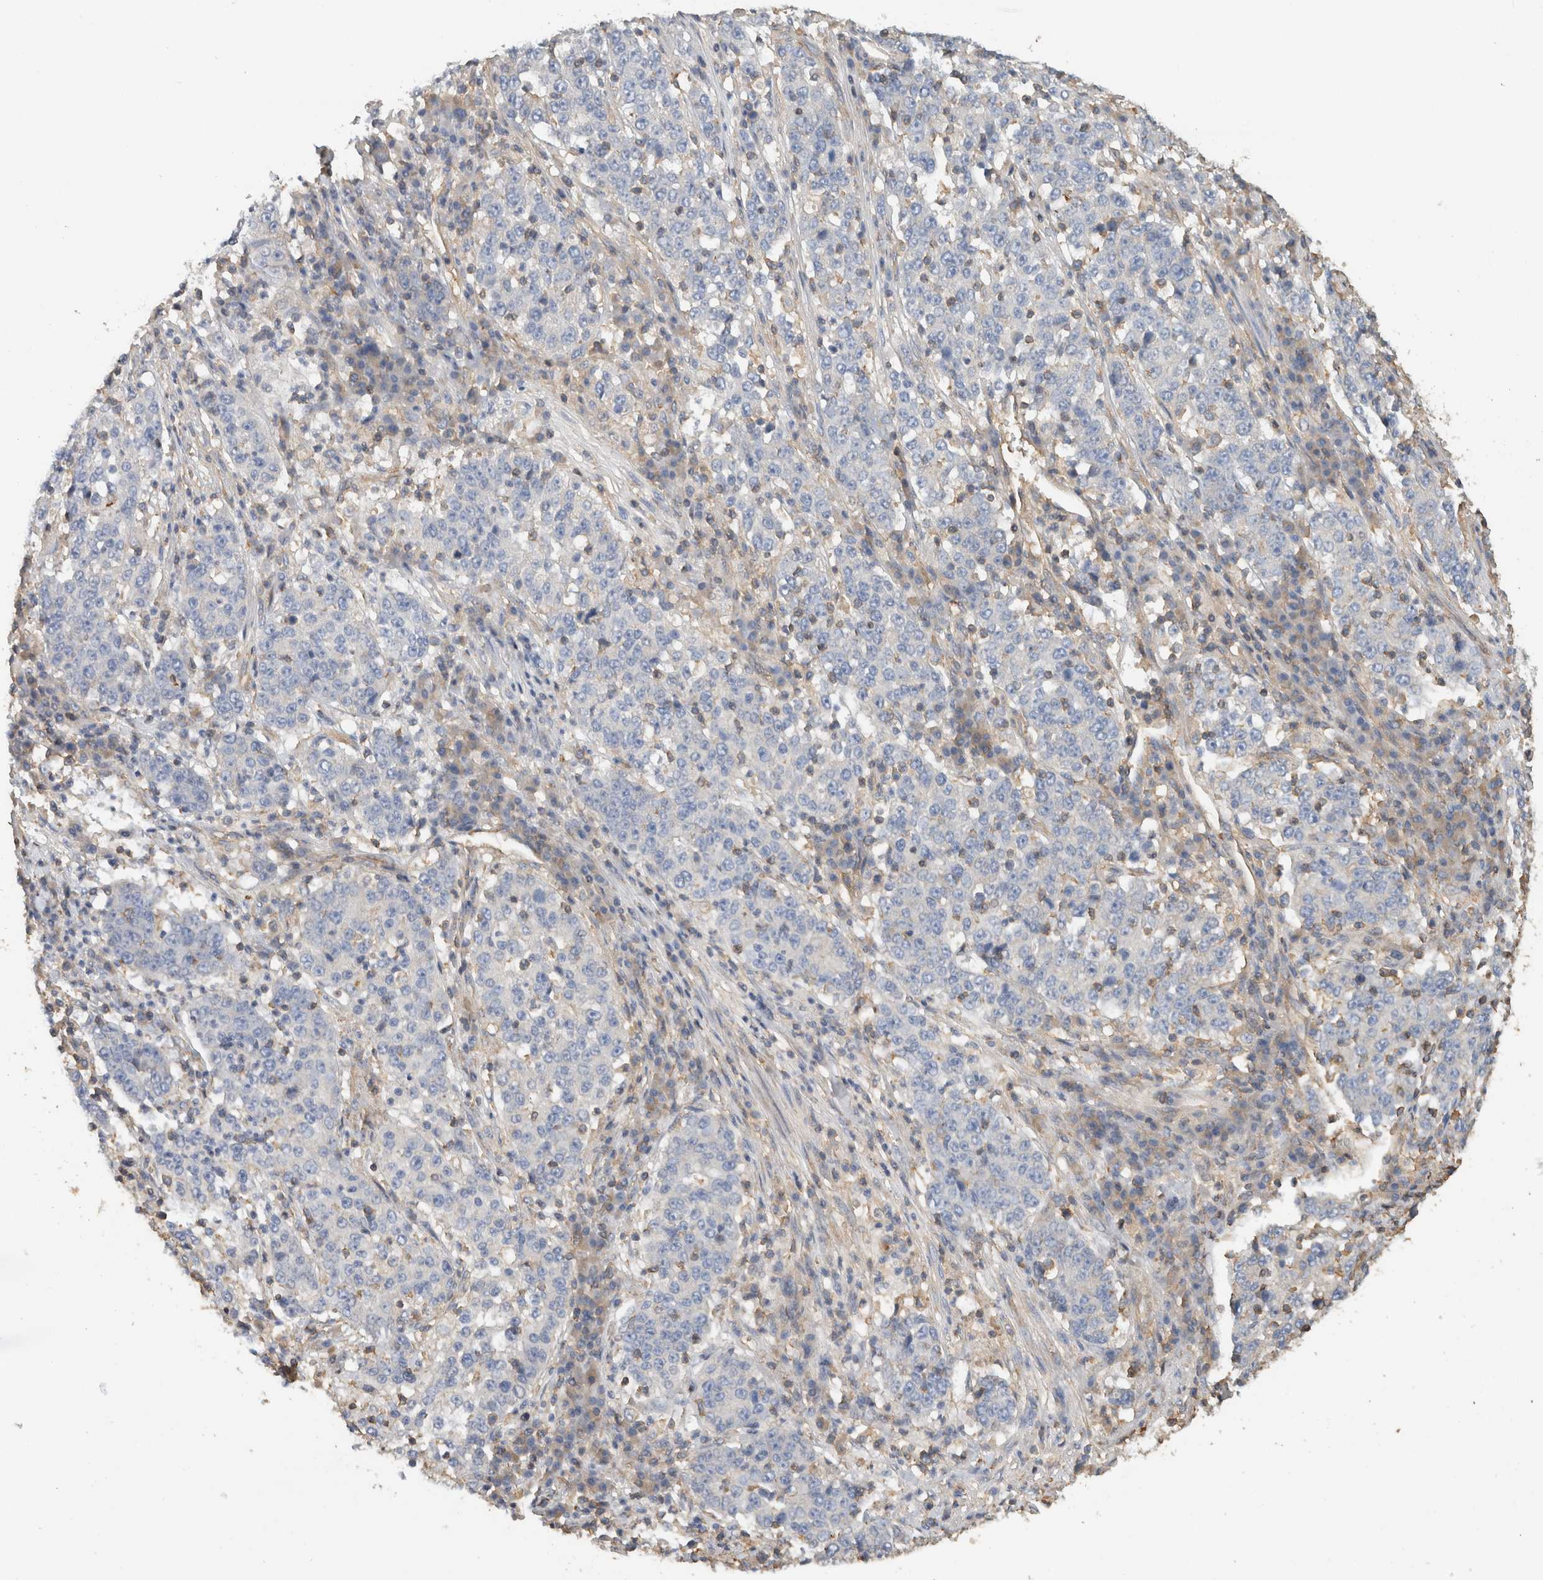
{"staining": {"intensity": "negative", "quantity": "none", "location": "none"}, "tissue": "stomach cancer", "cell_type": "Tumor cells", "image_type": "cancer", "snomed": [{"axis": "morphology", "description": "Adenocarcinoma, NOS"}, {"axis": "topography", "description": "Stomach"}], "caption": "IHC photomicrograph of neoplastic tissue: adenocarcinoma (stomach) stained with DAB (3,3'-diaminobenzidine) reveals no significant protein expression in tumor cells.", "gene": "EIF4G3", "patient": {"sex": "male", "age": 59}}